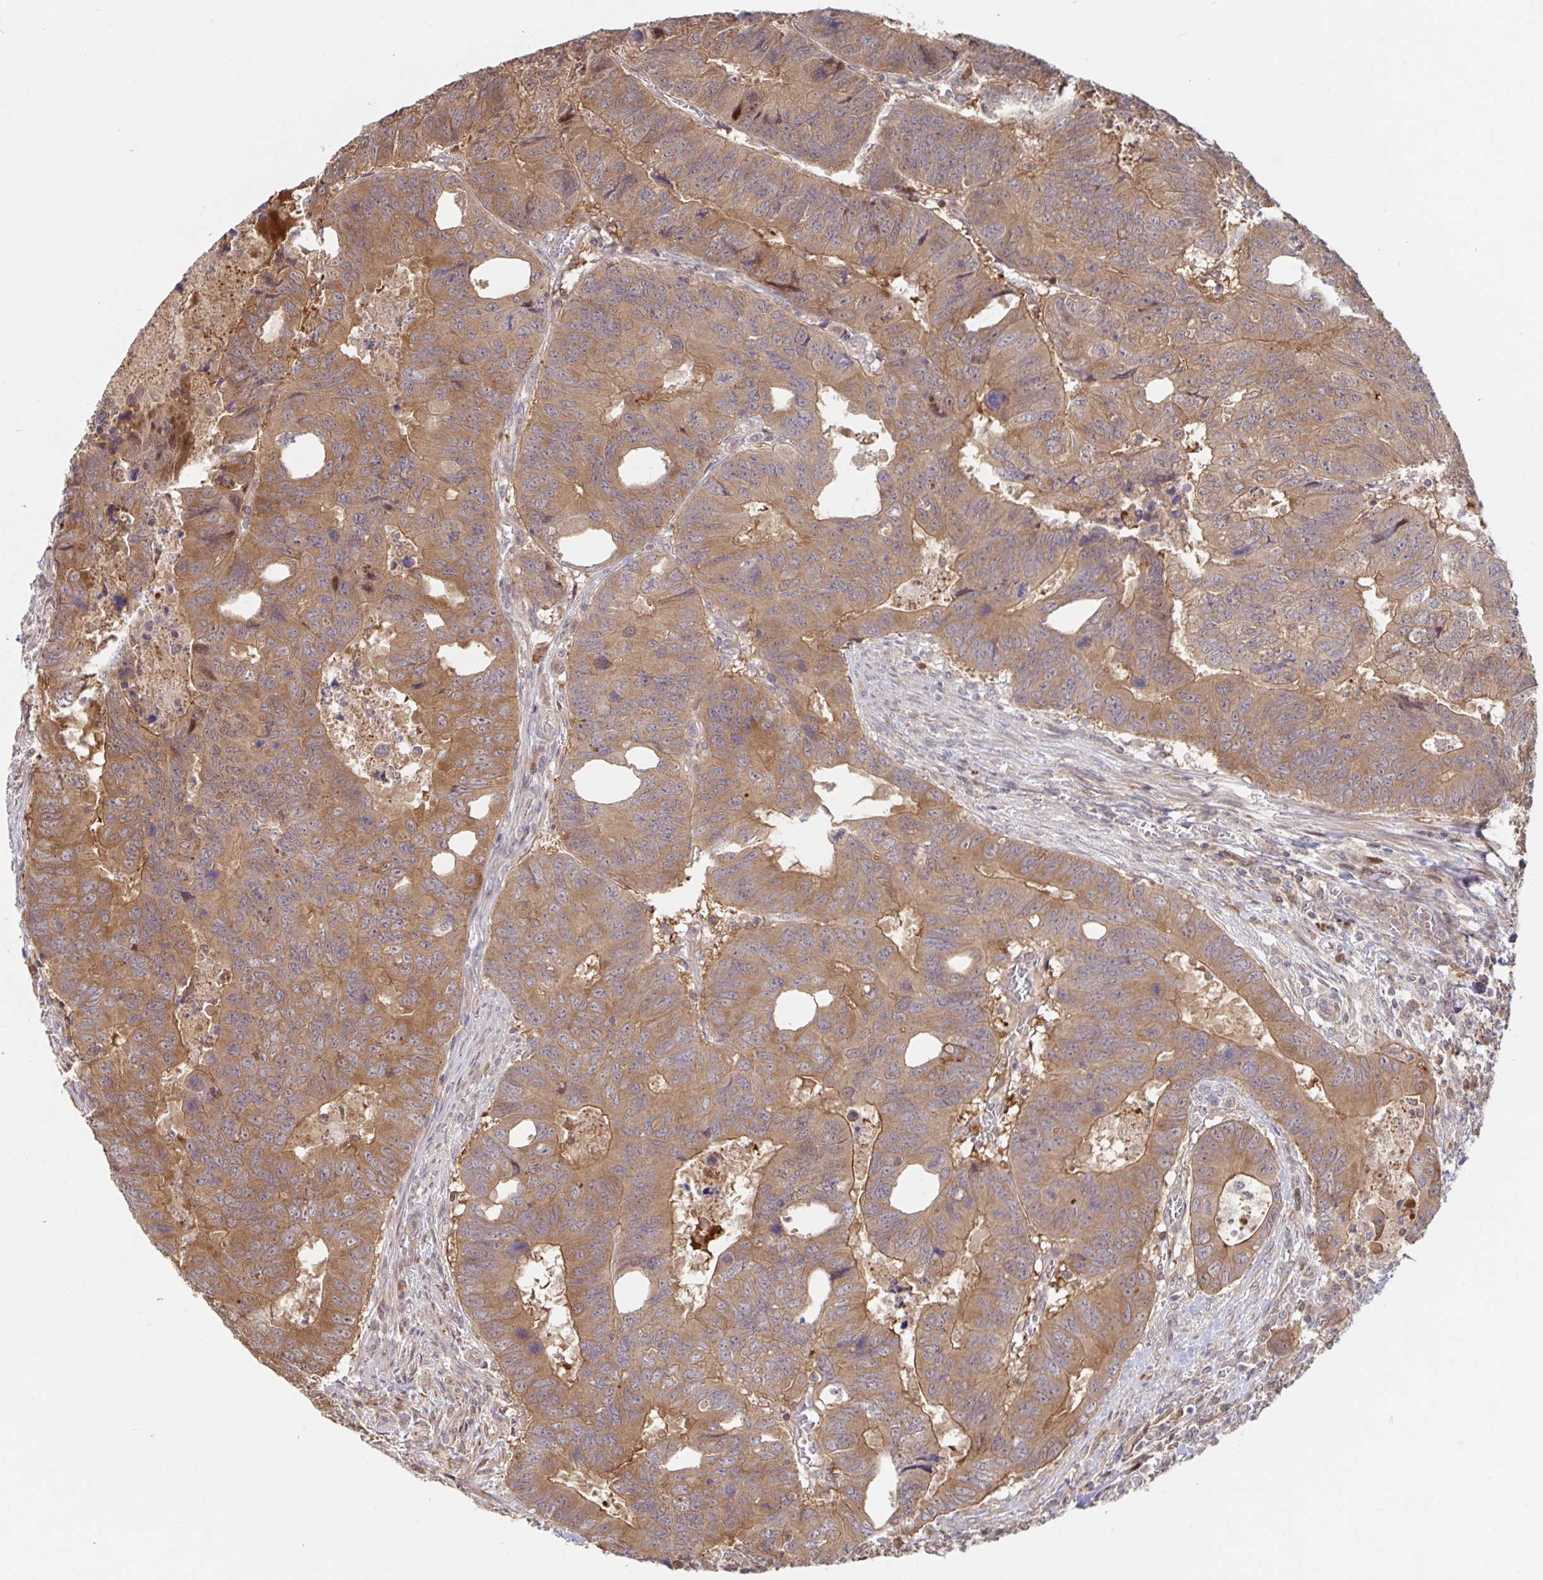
{"staining": {"intensity": "moderate", "quantity": ">75%", "location": "cytoplasmic/membranous"}, "tissue": "colorectal cancer", "cell_type": "Tumor cells", "image_type": "cancer", "snomed": [{"axis": "morphology", "description": "Adenocarcinoma, NOS"}, {"axis": "topography", "description": "Colon"}], "caption": "Colorectal adenocarcinoma stained with immunohistochemistry shows moderate cytoplasmic/membranous staining in about >75% of tumor cells. (DAB = brown stain, brightfield microscopy at high magnification).", "gene": "AACS", "patient": {"sex": "male", "age": 62}}